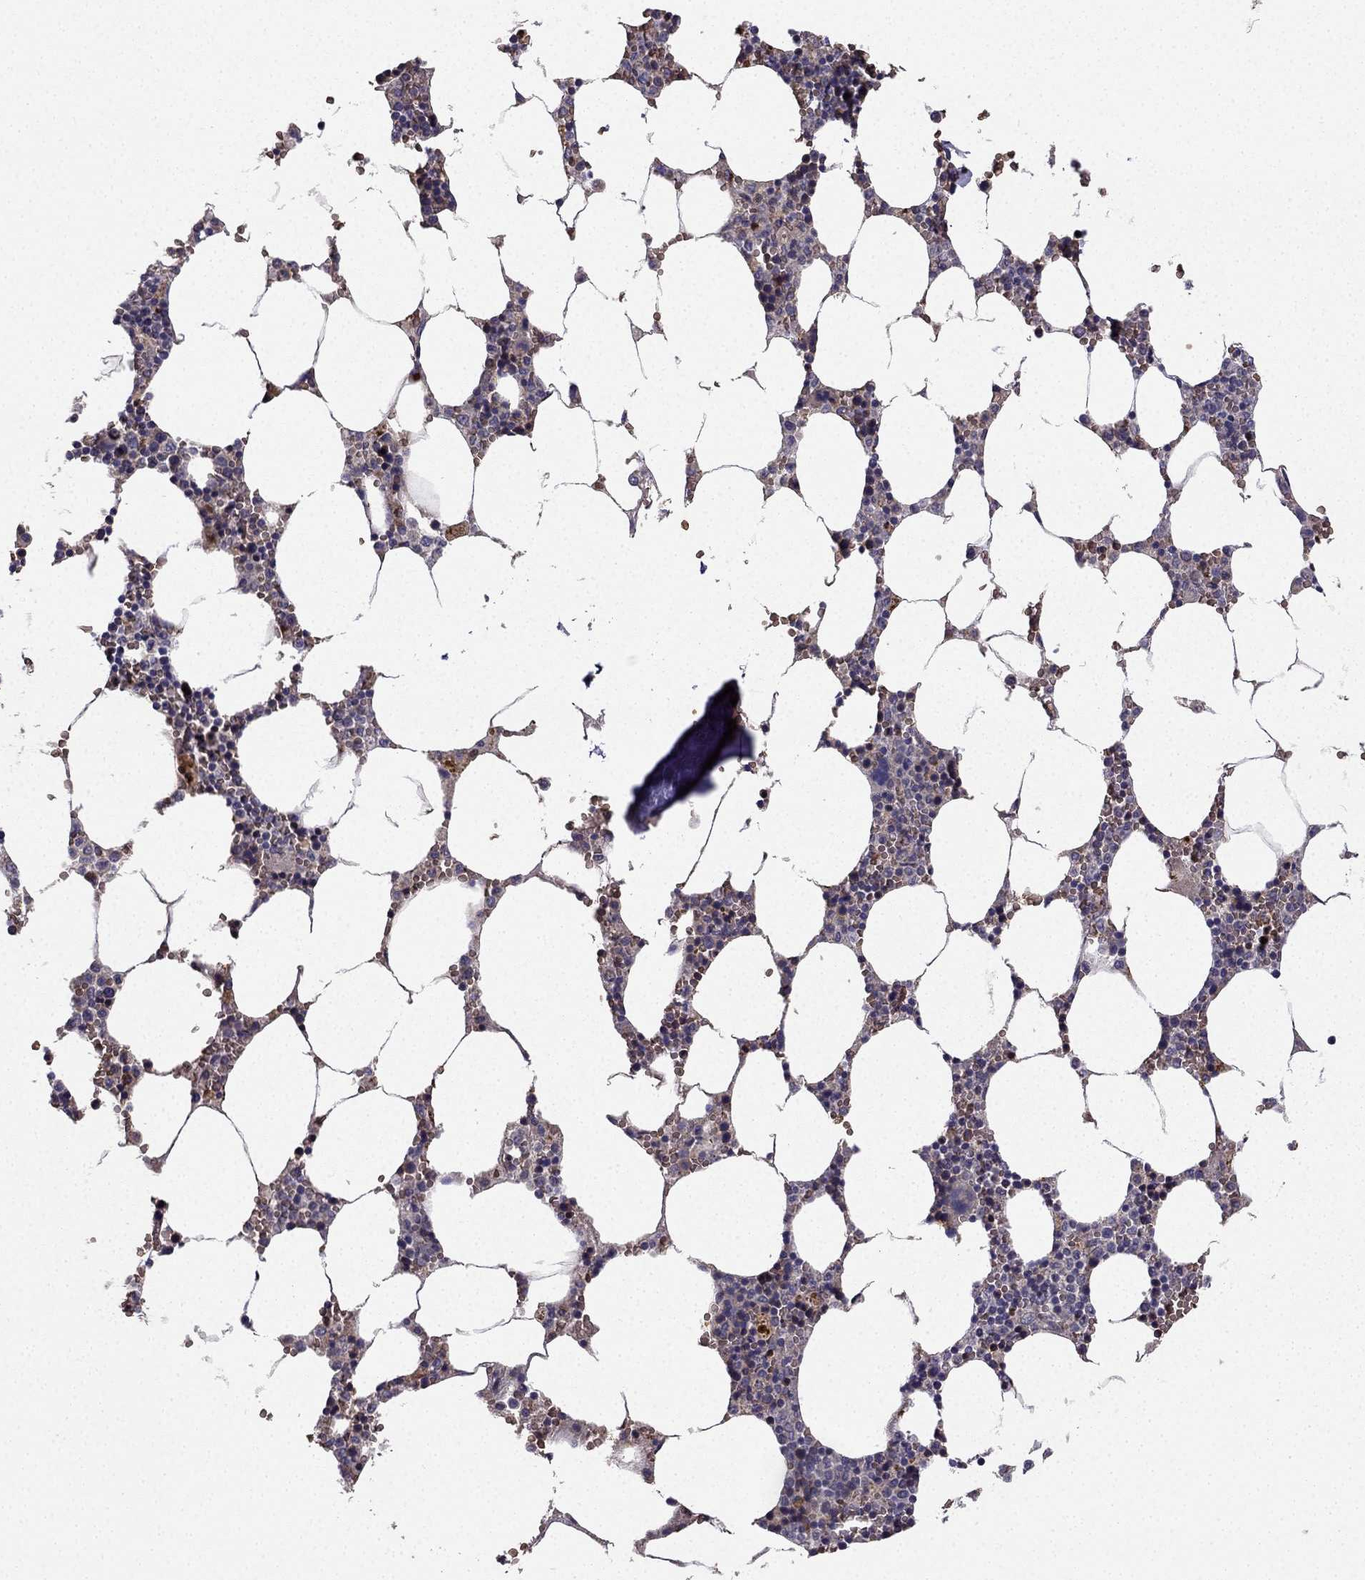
{"staining": {"intensity": "moderate", "quantity": "<25%", "location": "cytoplasmic/membranous"}, "tissue": "bone marrow", "cell_type": "Hematopoietic cells", "image_type": "normal", "snomed": [{"axis": "morphology", "description": "Normal tissue, NOS"}, {"axis": "topography", "description": "Bone marrow"}], "caption": "Immunohistochemistry (IHC) (DAB (3,3'-diaminobenzidine)) staining of benign human bone marrow shows moderate cytoplasmic/membranous protein positivity in about <25% of hematopoietic cells. Nuclei are stained in blue.", "gene": "B4GALT7", "patient": {"sex": "female", "age": 64}}